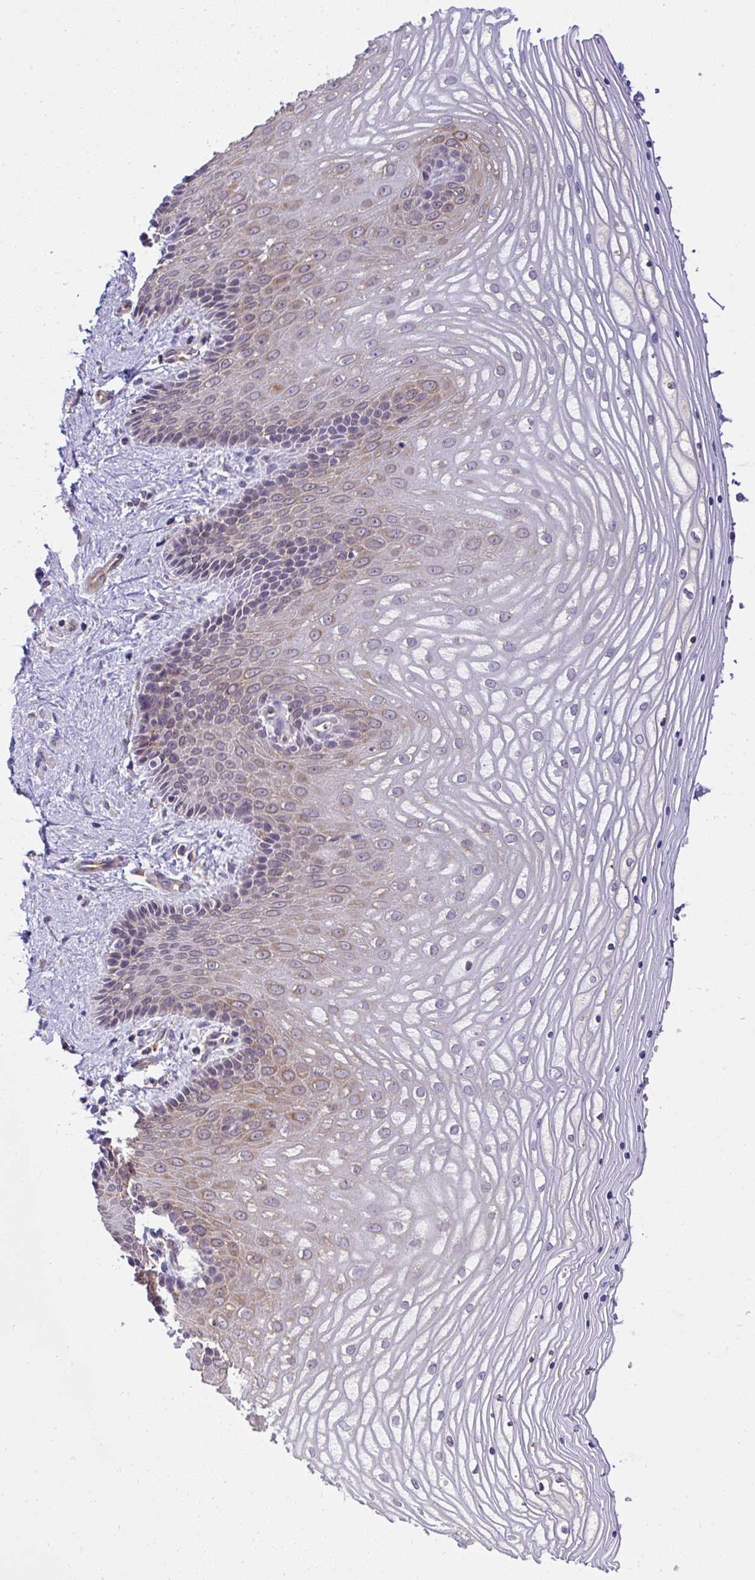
{"staining": {"intensity": "strong", "quantity": "25%-75%", "location": "cytoplasmic/membranous"}, "tissue": "vagina", "cell_type": "Squamous epithelial cells", "image_type": "normal", "snomed": [{"axis": "morphology", "description": "Normal tissue, NOS"}, {"axis": "topography", "description": "Vagina"}], "caption": "Protein staining shows strong cytoplasmic/membranous staining in about 25%-75% of squamous epithelial cells in benign vagina.", "gene": "RPS7", "patient": {"sex": "female", "age": 45}}